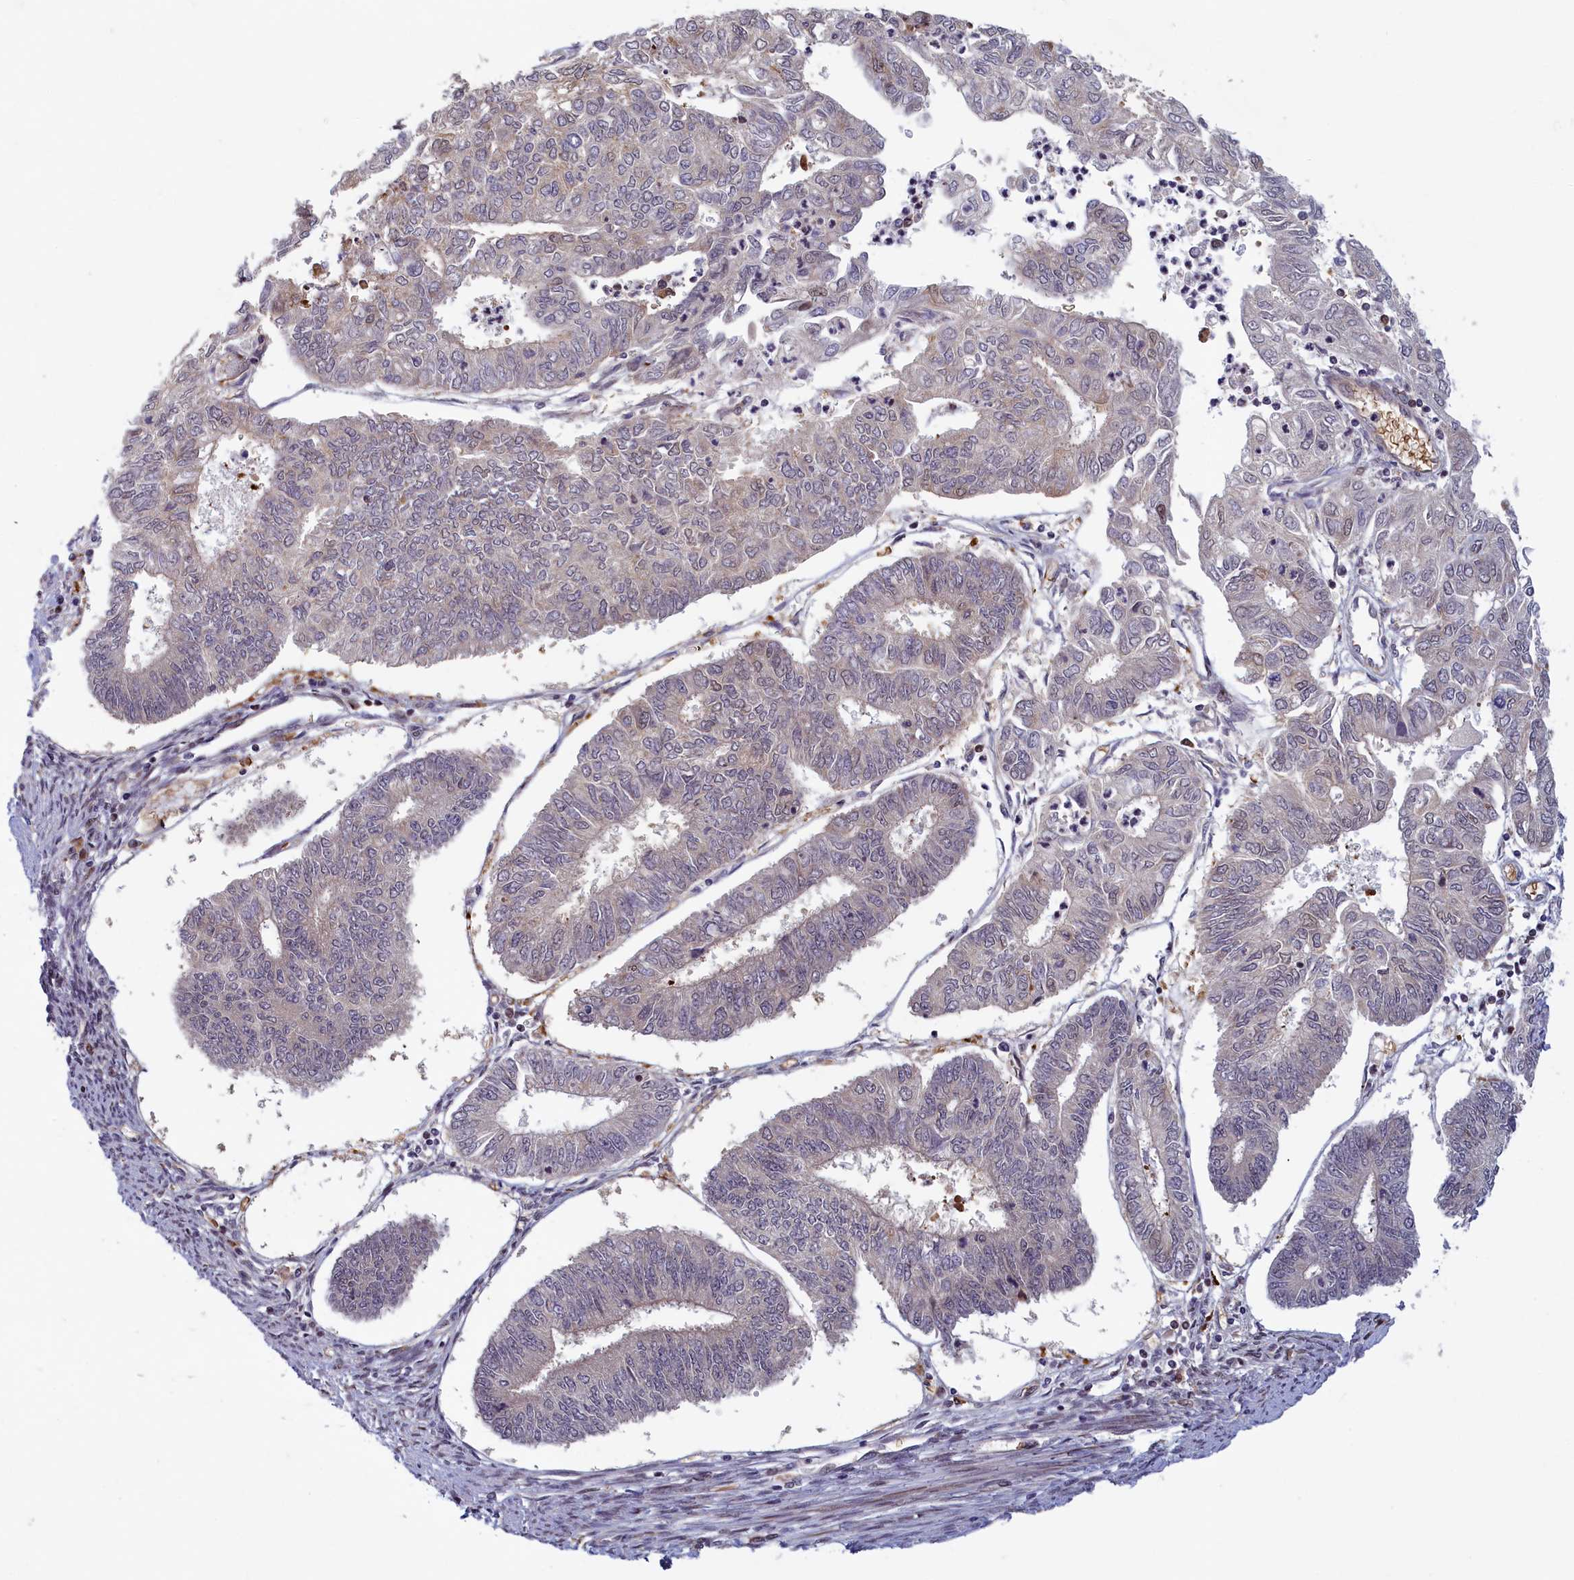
{"staining": {"intensity": "weak", "quantity": "<25%", "location": "cytoplasmic/membranous"}, "tissue": "endometrial cancer", "cell_type": "Tumor cells", "image_type": "cancer", "snomed": [{"axis": "morphology", "description": "Adenocarcinoma, NOS"}, {"axis": "topography", "description": "Endometrium"}], "caption": "The photomicrograph demonstrates no staining of tumor cells in endometrial cancer.", "gene": "ATF7IP2", "patient": {"sex": "female", "age": 68}}